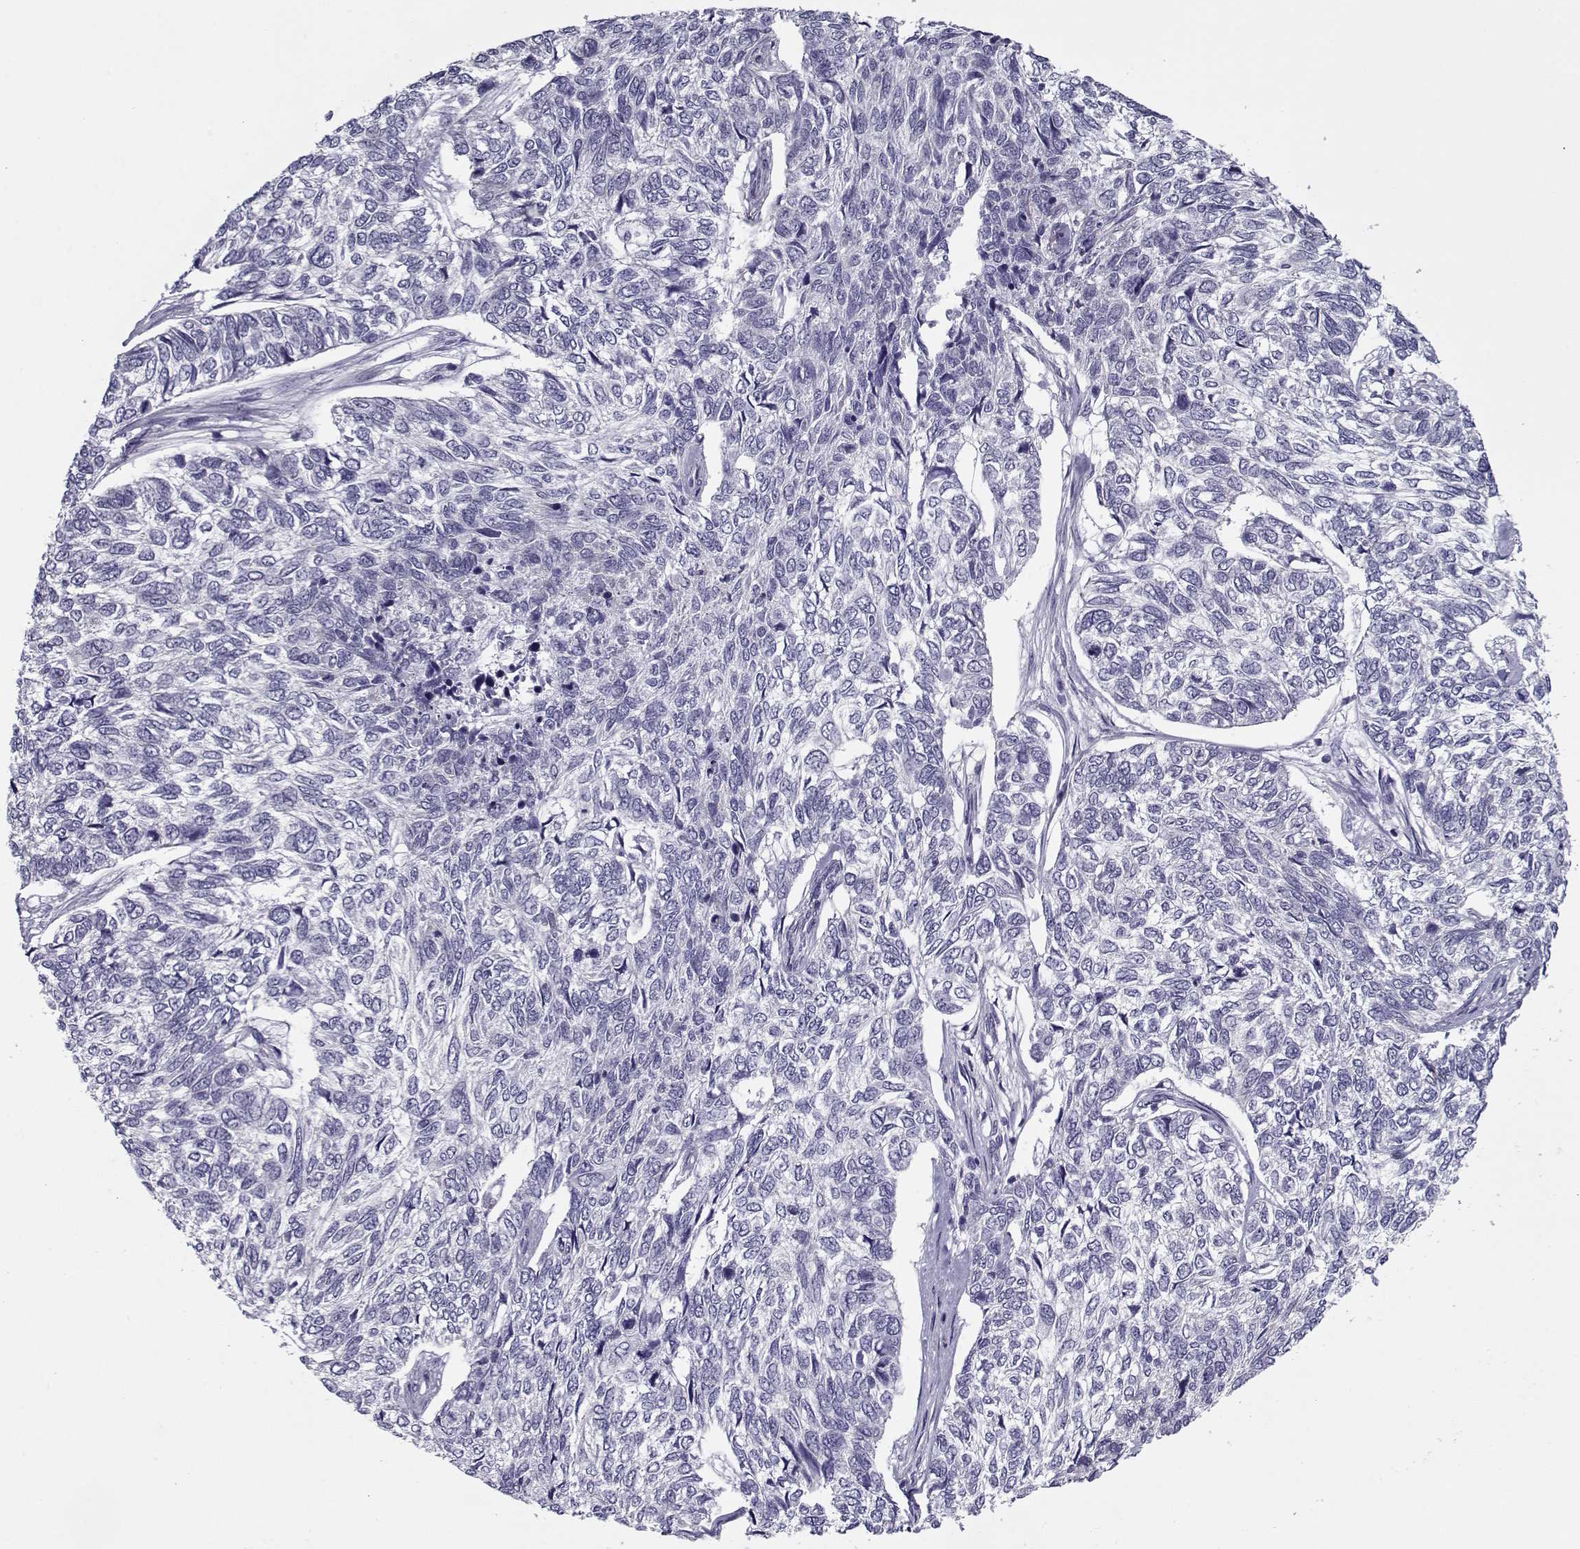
{"staining": {"intensity": "negative", "quantity": "none", "location": "none"}, "tissue": "skin cancer", "cell_type": "Tumor cells", "image_type": "cancer", "snomed": [{"axis": "morphology", "description": "Basal cell carcinoma"}, {"axis": "topography", "description": "Skin"}], "caption": "High magnification brightfield microscopy of skin cancer (basal cell carcinoma) stained with DAB (3,3'-diaminobenzidine) (brown) and counterstained with hematoxylin (blue): tumor cells show no significant expression.", "gene": "PP2D1", "patient": {"sex": "female", "age": 65}}